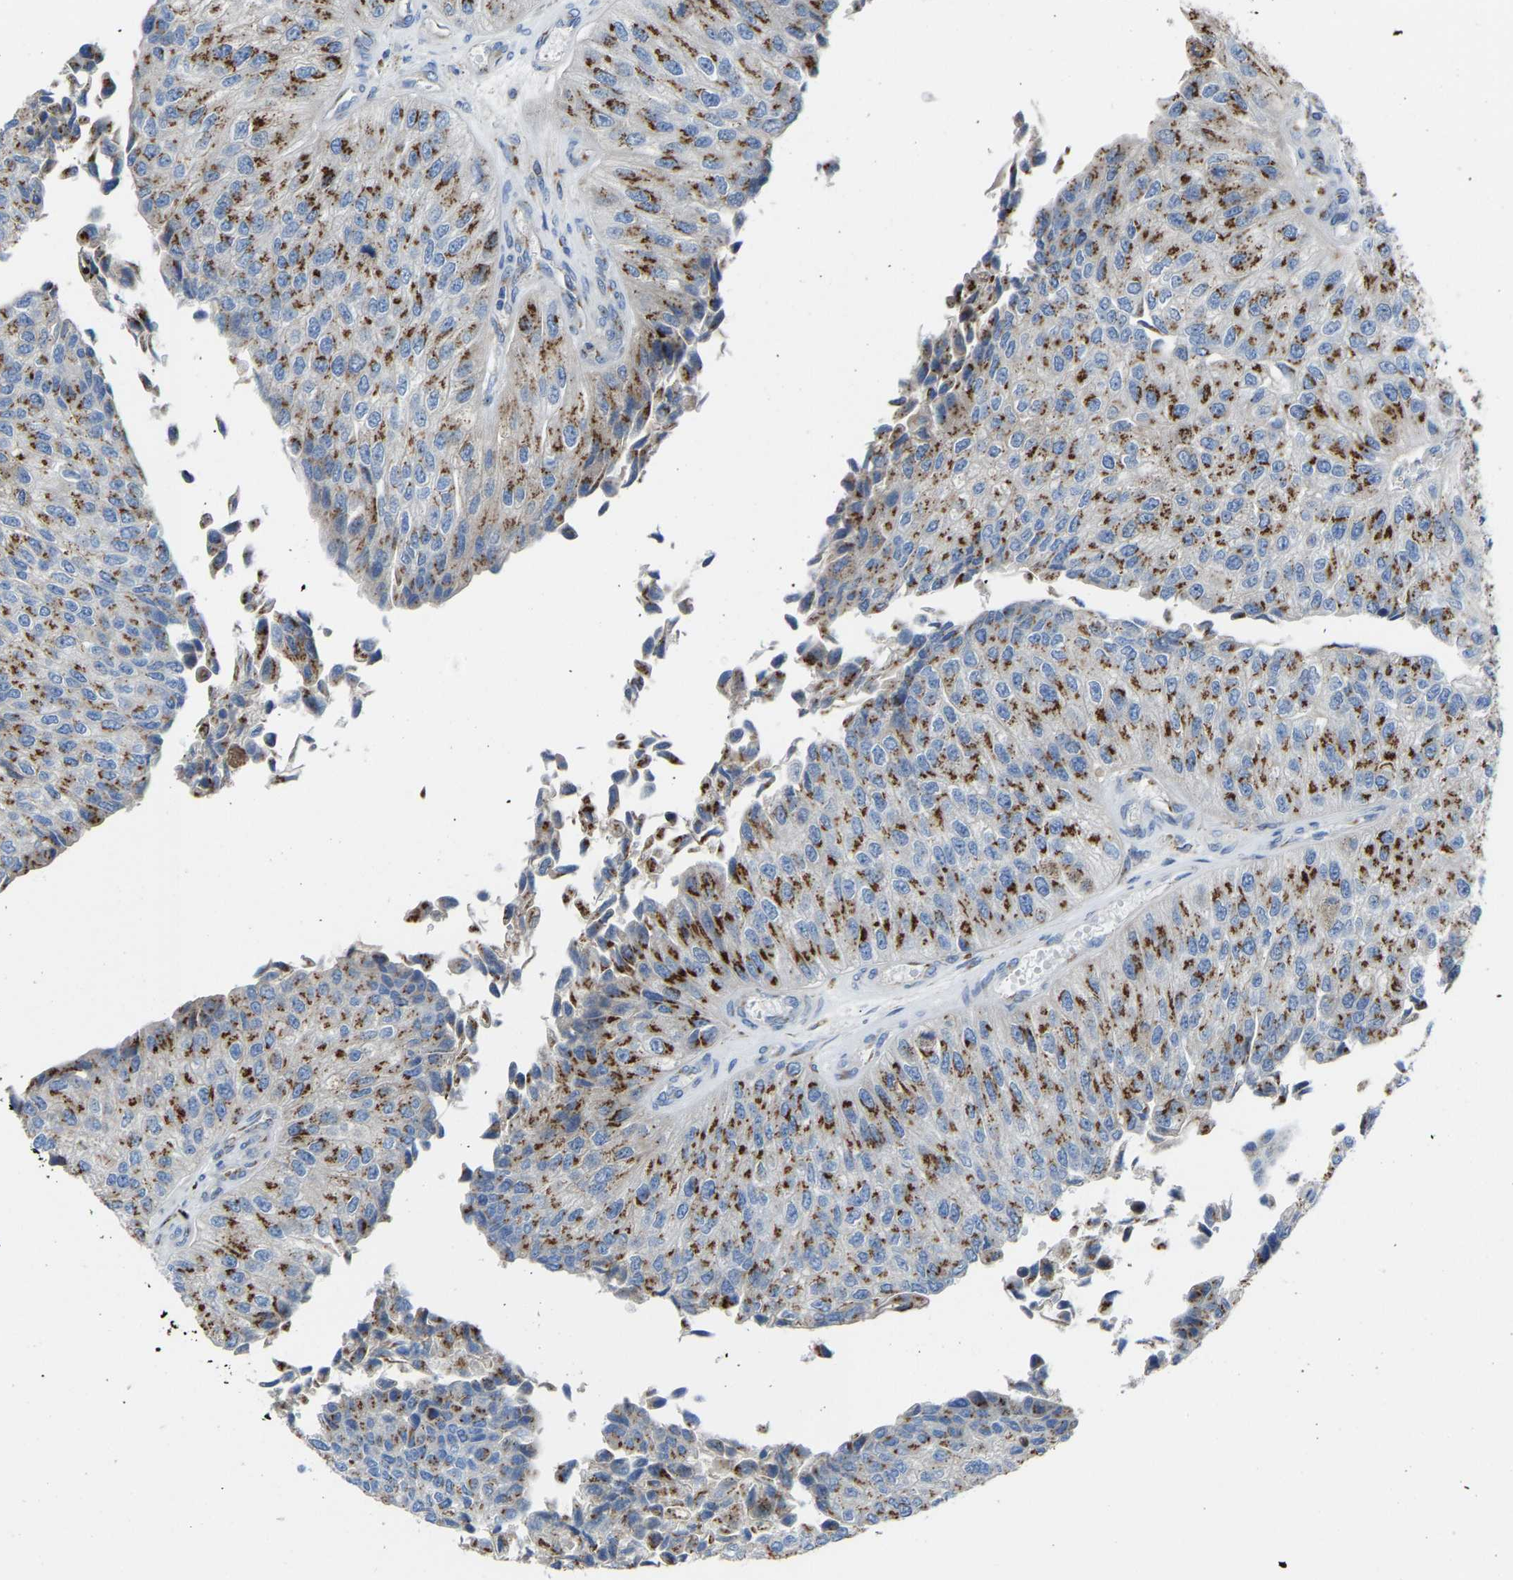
{"staining": {"intensity": "strong", "quantity": "25%-75%", "location": "cytoplasmic/membranous"}, "tissue": "urothelial cancer", "cell_type": "Tumor cells", "image_type": "cancer", "snomed": [{"axis": "morphology", "description": "Urothelial carcinoma, High grade"}, {"axis": "topography", "description": "Kidney"}, {"axis": "topography", "description": "Urinary bladder"}], "caption": "Urothelial cancer was stained to show a protein in brown. There is high levels of strong cytoplasmic/membranous expression in approximately 25%-75% of tumor cells. The protein is shown in brown color, while the nuclei are stained blue.", "gene": "CANT1", "patient": {"sex": "male", "age": 77}}